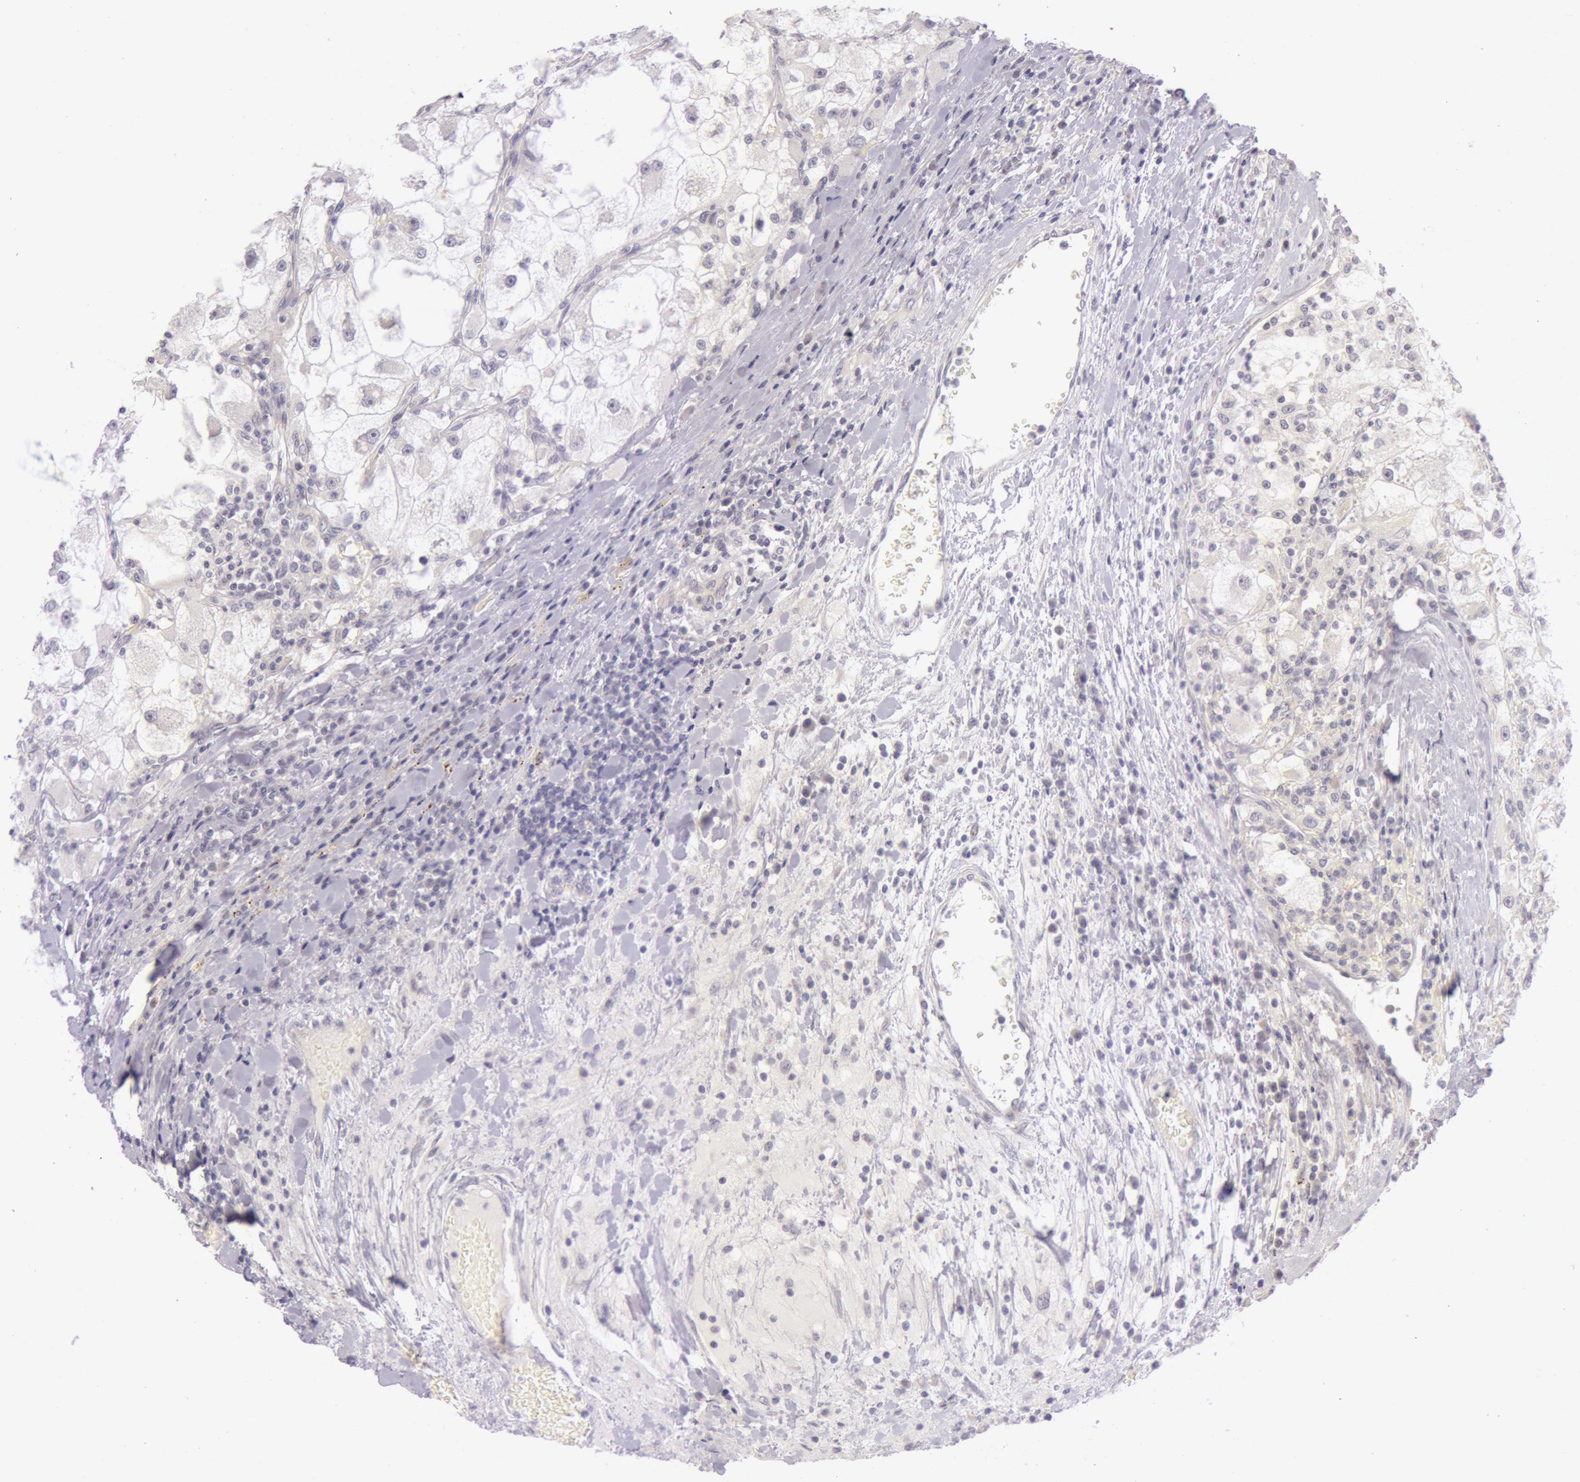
{"staining": {"intensity": "negative", "quantity": "none", "location": "none"}, "tissue": "renal cancer", "cell_type": "Tumor cells", "image_type": "cancer", "snomed": [{"axis": "morphology", "description": "Adenocarcinoma, NOS"}, {"axis": "topography", "description": "Kidney"}], "caption": "Micrograph shows no significant protein positivity in tumor cells of renal cancer. (DAB (3,3'-diaminobenzidine) IHC with hematoxylin counter stain).", "gene": "RBMY1F", "patient": {"sex": "female", "age": 73}}